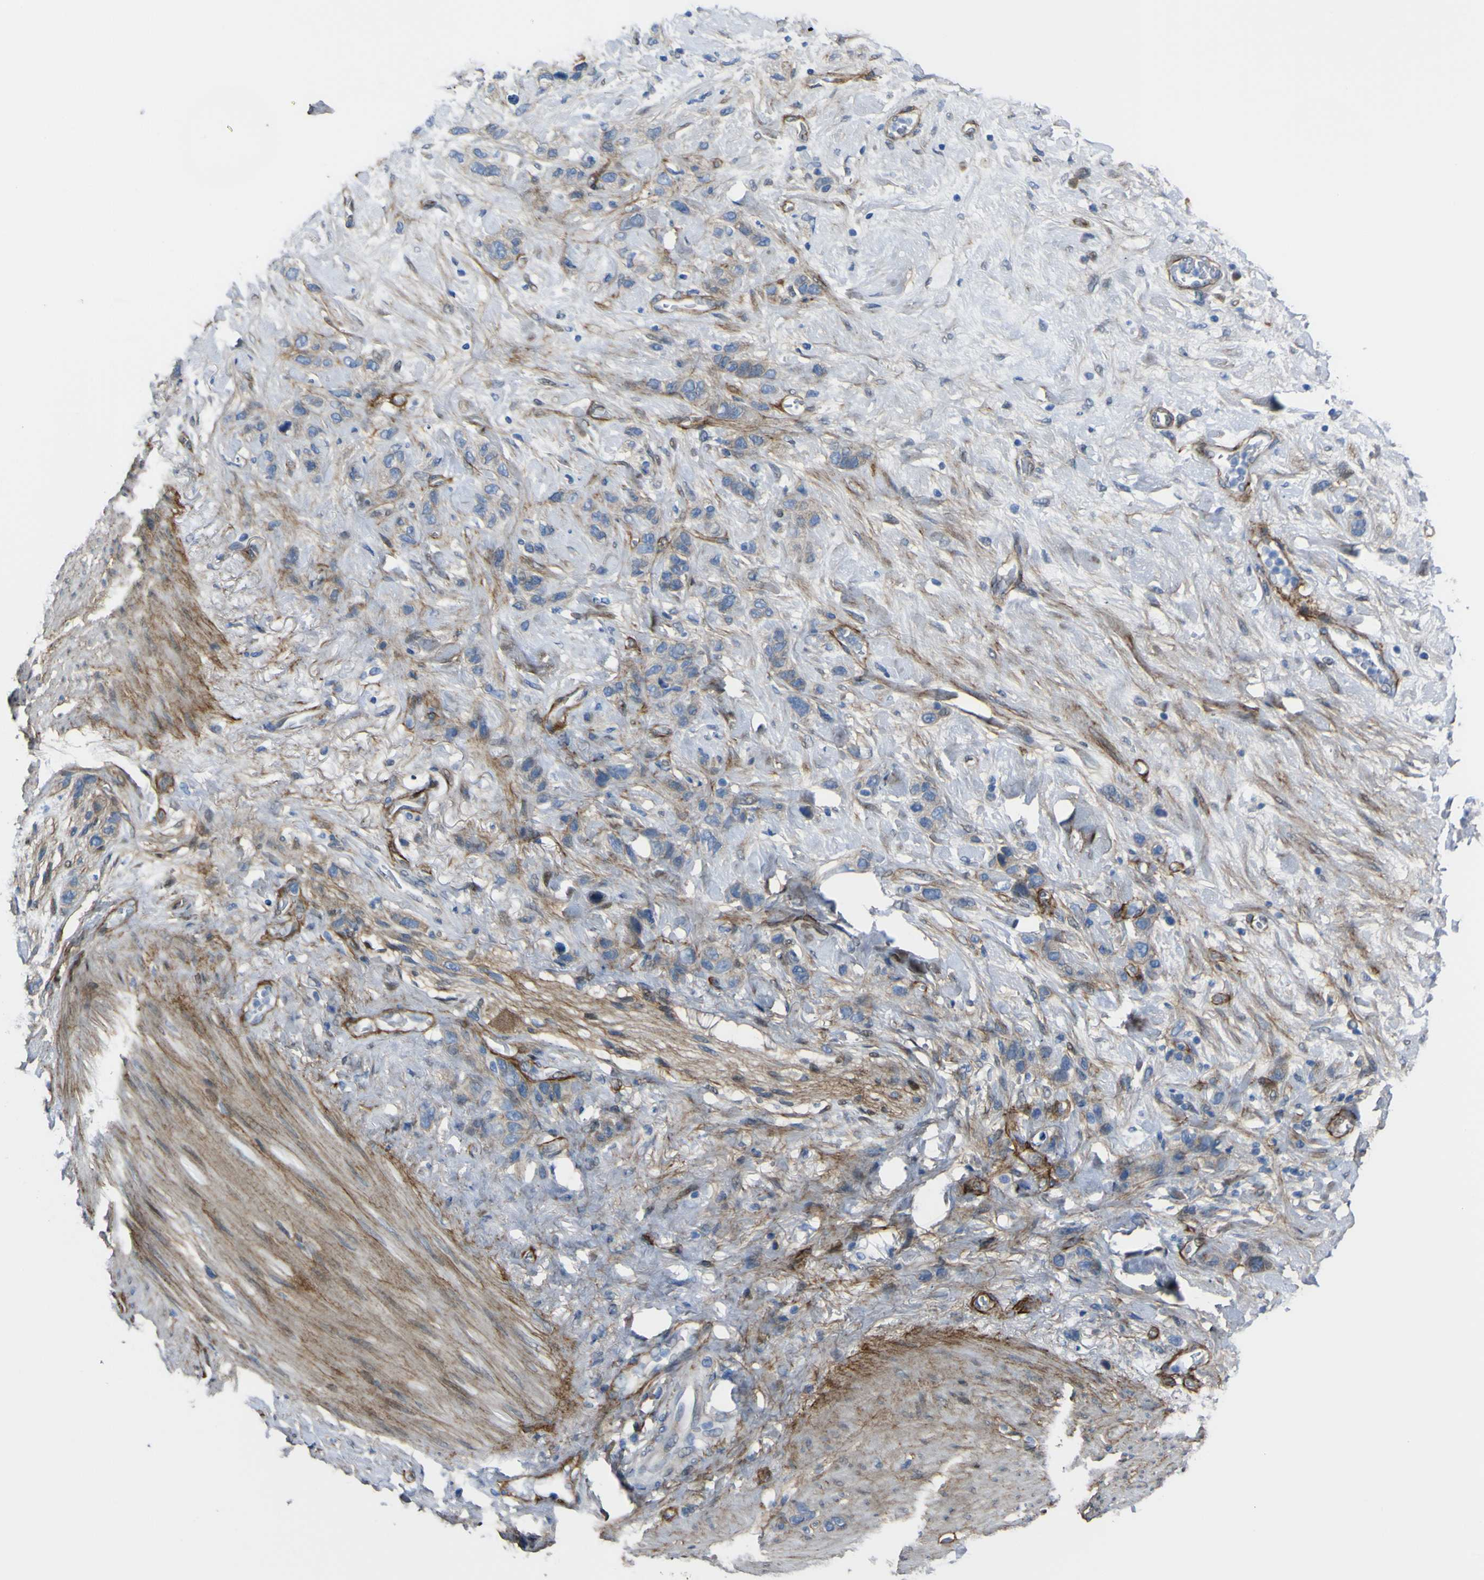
{"staining": {"intensity": "moderate", "quantity": ">75%", "location": "cytoplasmic/membranous"}, "tissue": "stomach cancer", "cell_type": "Tumor cells", "image_type": "cancer", "snomed": [{"axis": "morphology", "description": "Adenocarcinoma, NOS"}, {"axis": "morphology", "description": "Adenocarcinoma, High grade"}, {"axis": "topography", "description": "Stomach, upper"}, {"axis": "topography", "description": "Stomach, lower"}], "caption": "IHC histopathology image of stomach cancer (adenocarcinoma) stained for a protein (brown), which demonstrates medium levels of moderate cytoplasmic/membranous expression in about >75% of tumor cells.", "gene": "LRRN1", "patient": {"sex": "female", "age": 65}}